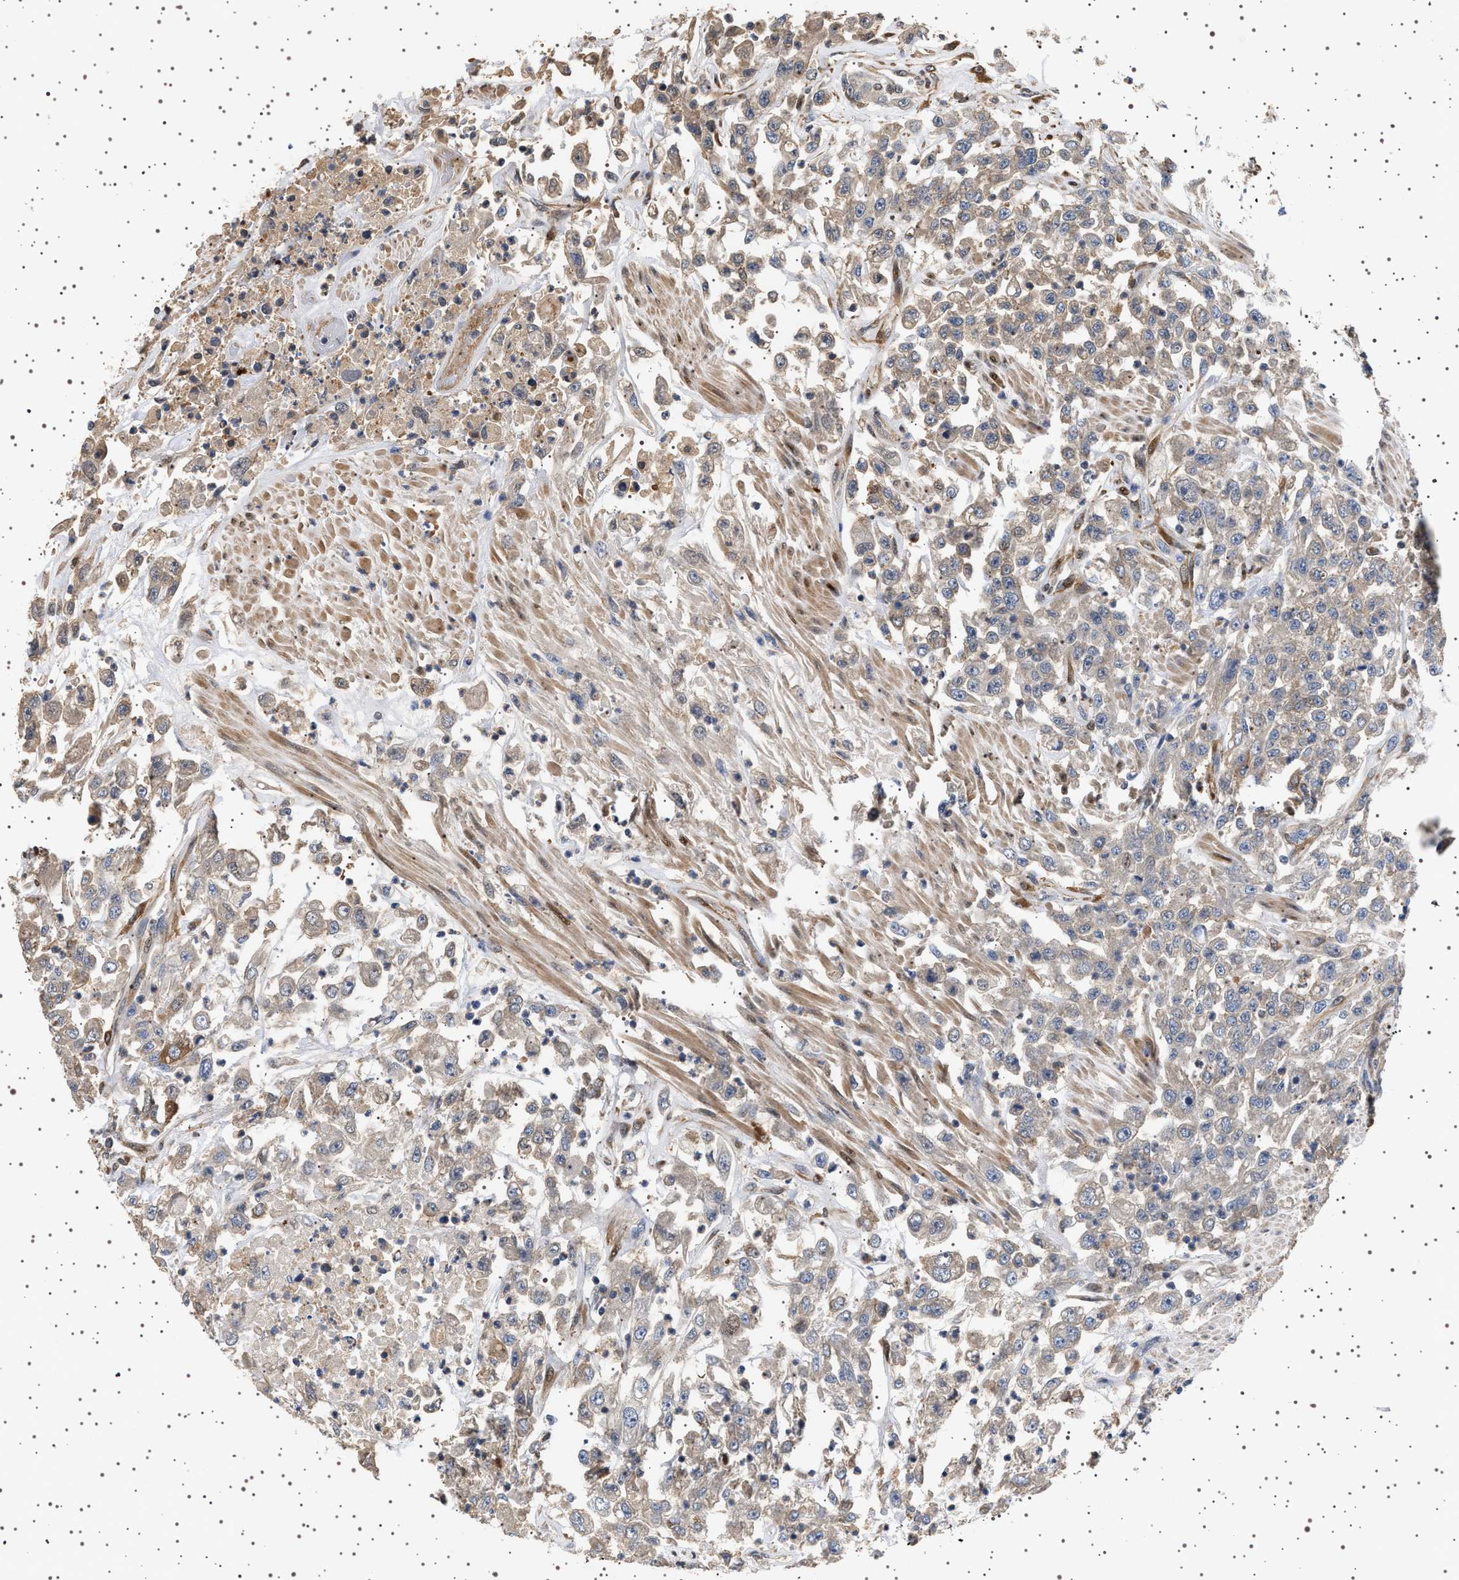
{"staining": {"intensity": "weak", "quantity": "<25%", "location": "cytoplasmic/membranous"}, "tissue": "urothelial cancer", "cell_type": "Tumor cells", "image_type": "cancer", "snomed": [{"axis": "morphology", "description": "Urothelial carcinoma, High grade"}, {"axis": "topography", "description": "Urinary bladder"}], "caption": "Image shows no significant protein positivity in tumor cells of high-grade urothelial carcinoma.", "gene": "GUCY1B1", "patient": {"sex": "male", "age": 46}}